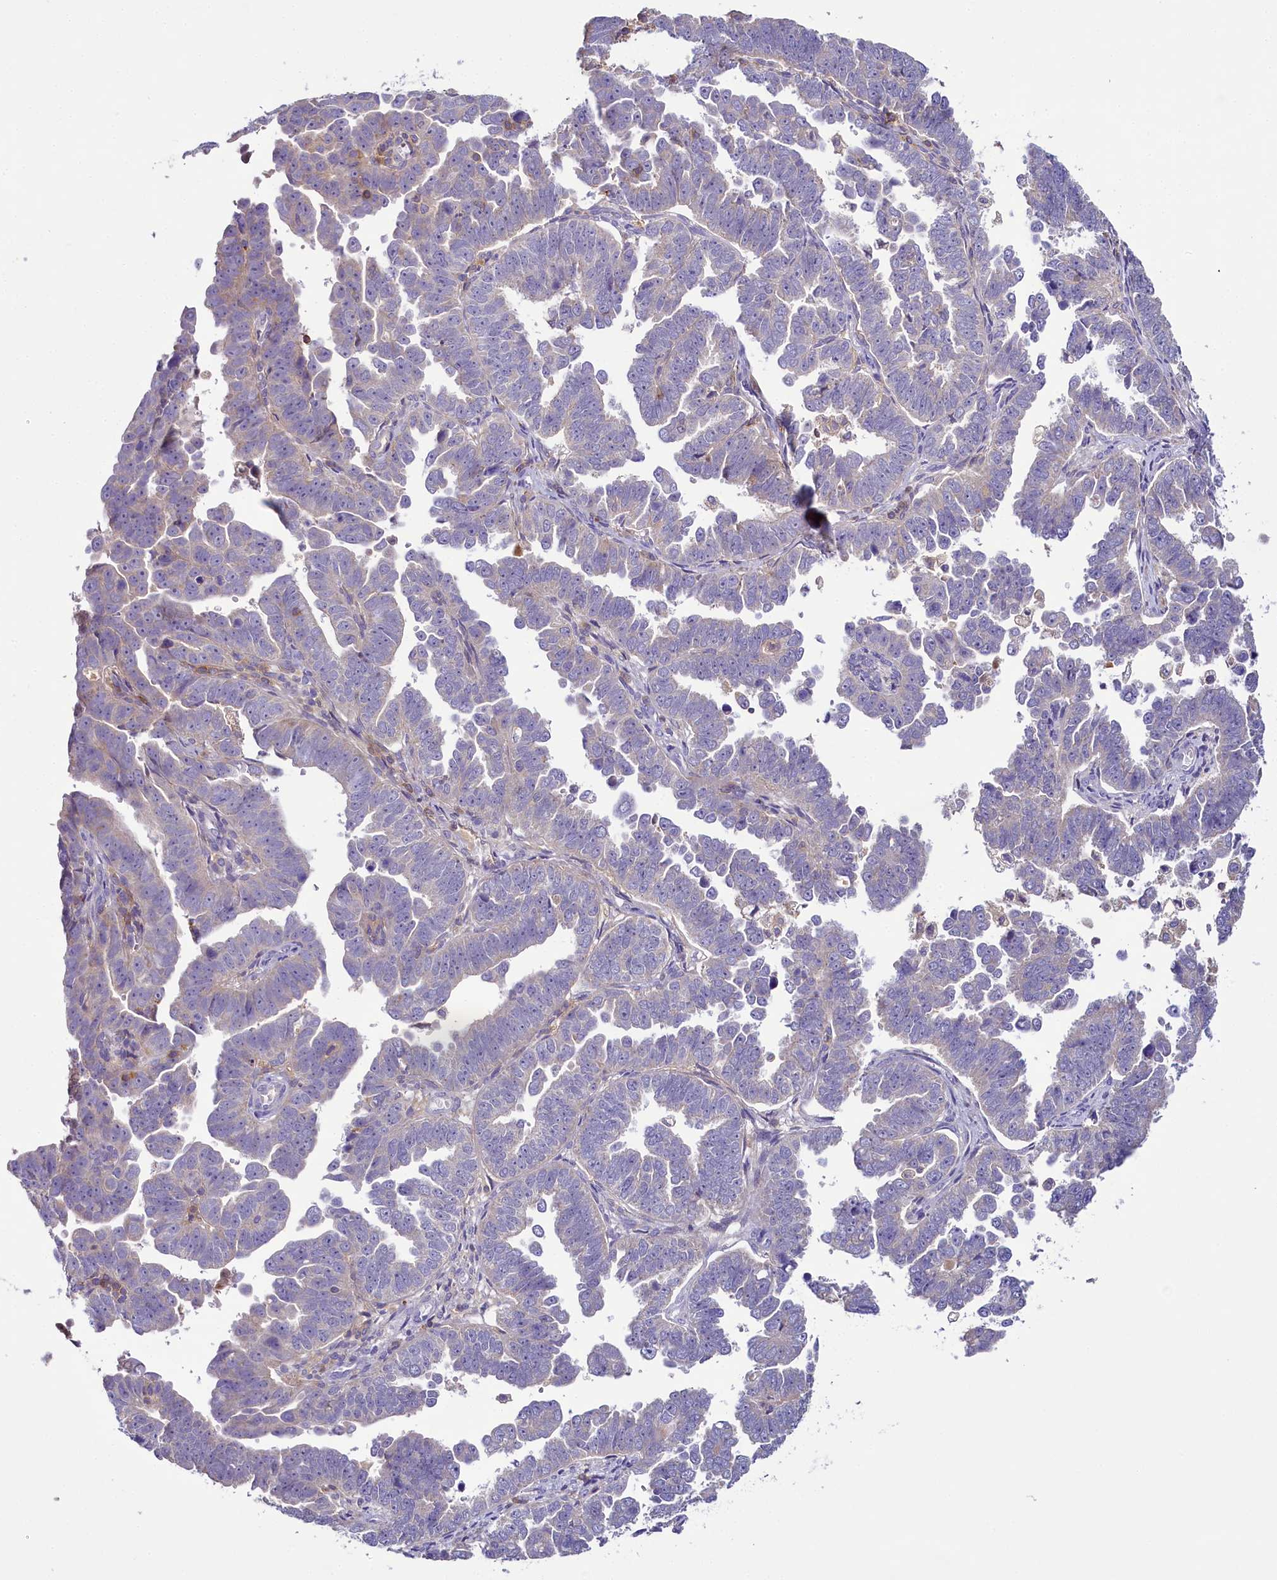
{"staining": {"intensity": "negative", "quantity": "none", "location": "none"}, "tissue": "endometrial cancer", "cell_type": "Tumor cells", "image_type": "cancer", "snomed": [{"axis": "morphology", "description": "Adenocarcinoma, NOS"}, {"axis": "topography", "description": "Endometrium"}], "caption": "The histopathology image displays no significant expression in tumor cells of endometrial adenocarcinoma.", "gene": "FGFR2", "patient": {"sex": "female", "age": 75}}